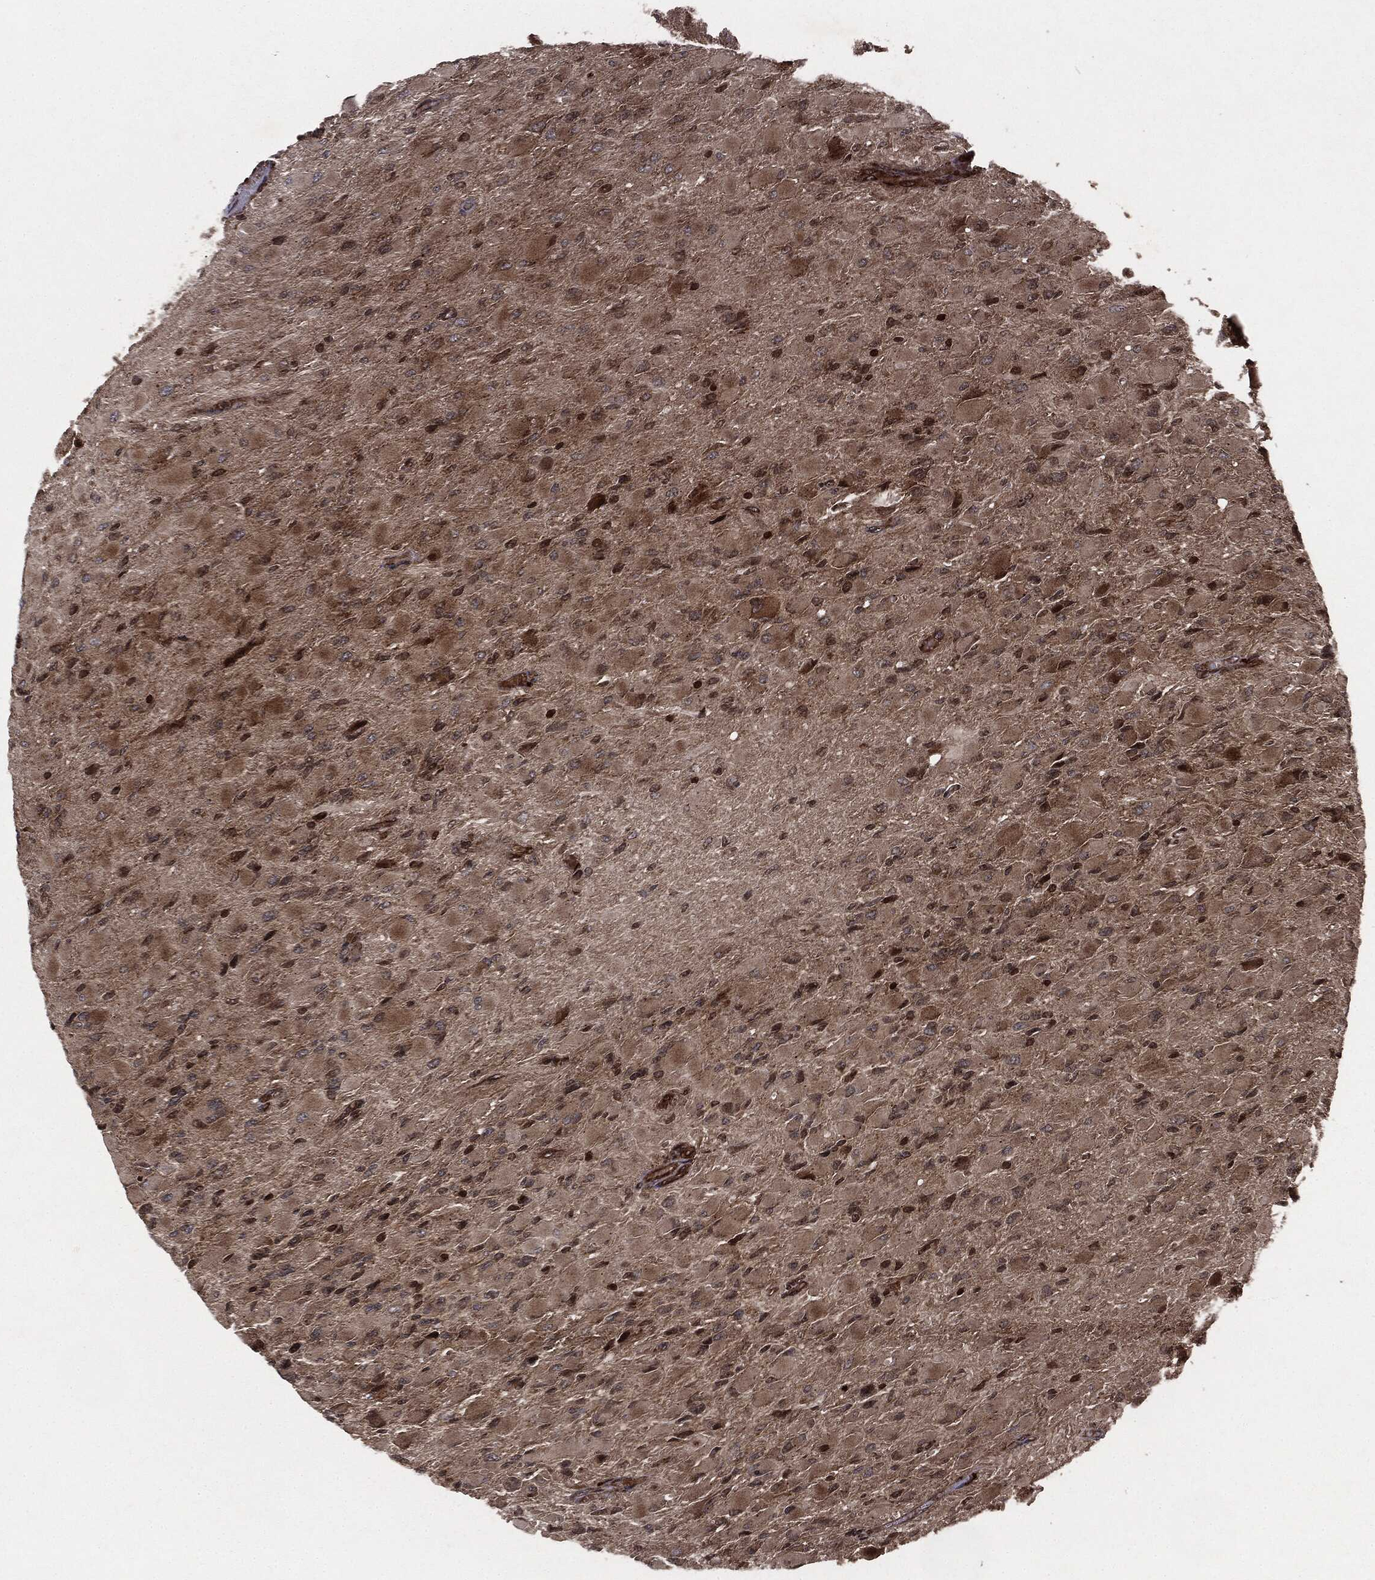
{"staining": {"intensity": "strong", "quantity": "25%-75%", "location": "cytoplasmic/membranous,nuclear"}, "tissue": "glioma", "cell_type": "Tumor cells", "image_type": "cancer", "snomed": [{"axis": "morphology", "description": "Glioma, malignant, High grade"}, {"axis": "topography", "description": "Cerebral cortex"}], "caption": "Immunohistochemical staining of human glioma exhibits strong cytoplasmic/membranous and nuclear protein staining in about 25%-75% of tumor cells. (DAB (3,3'-diaminobenzidine) = brown stain, brightfield microscopy at high magnification).", "gene": "CARD6", "patient": {"sex": "female", "age": 36}}